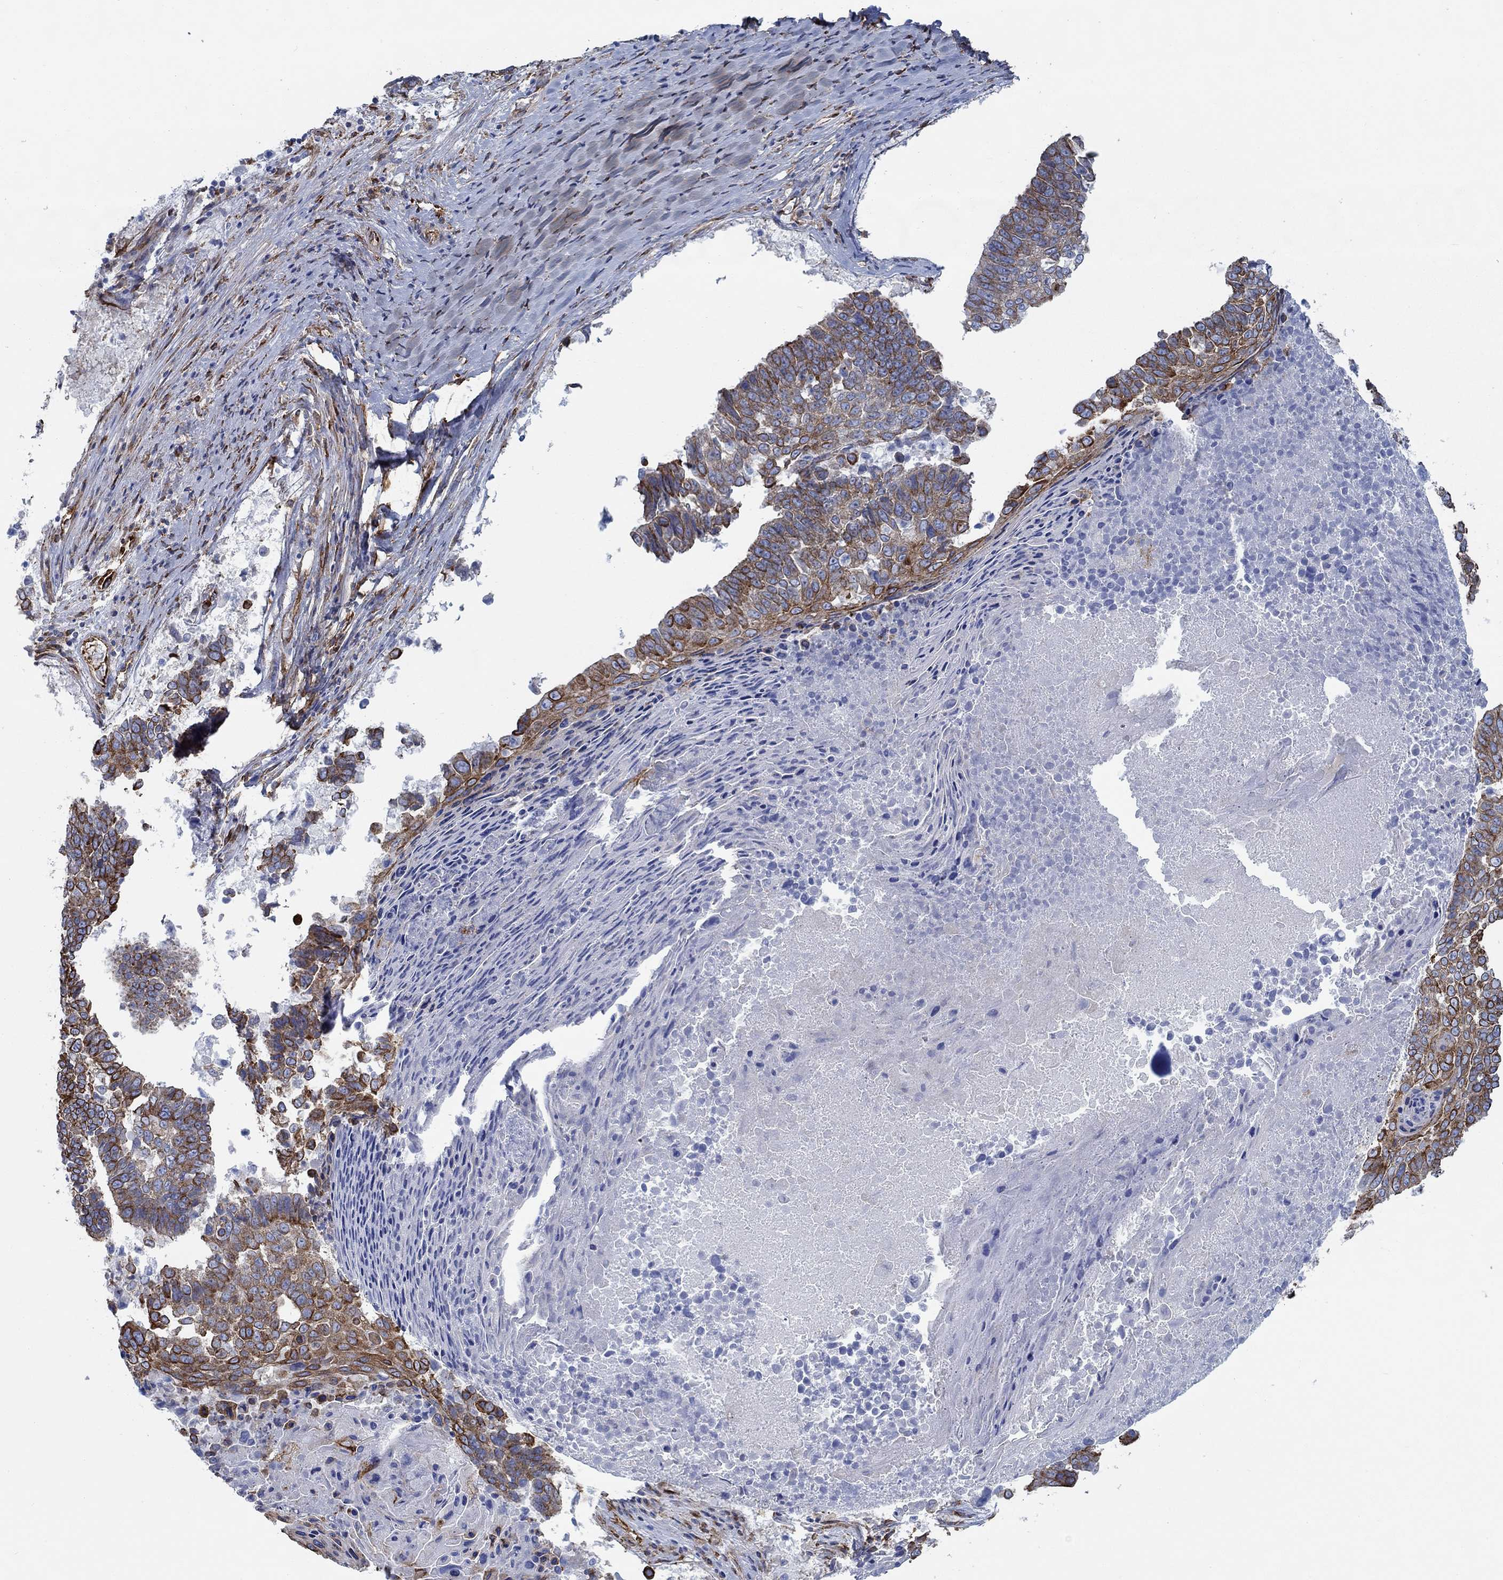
{"staining": {"intensity": "strong", "quantity": "25%-75%", "location": "cytoplasmic/membranous"}, "tissue": "lung cancer", "cell_type": "Tumor cells", "image_type": "cancer", "snomed": [{"axis": "morphology", "description": "Squamous cell carcinoma, NOS"}, {"axis": "topography", "description": "Lung"}], "caption": "Immunohistochemistry micrograph of lung squamous cell carcinoma stained for a protein (brown), which exhibits high levels of strong cytoplasmic/membranous staining in about 25%-75% of tumor cells.", "gene": "STC2", "patient": {"sex": "male", "age": 73}}